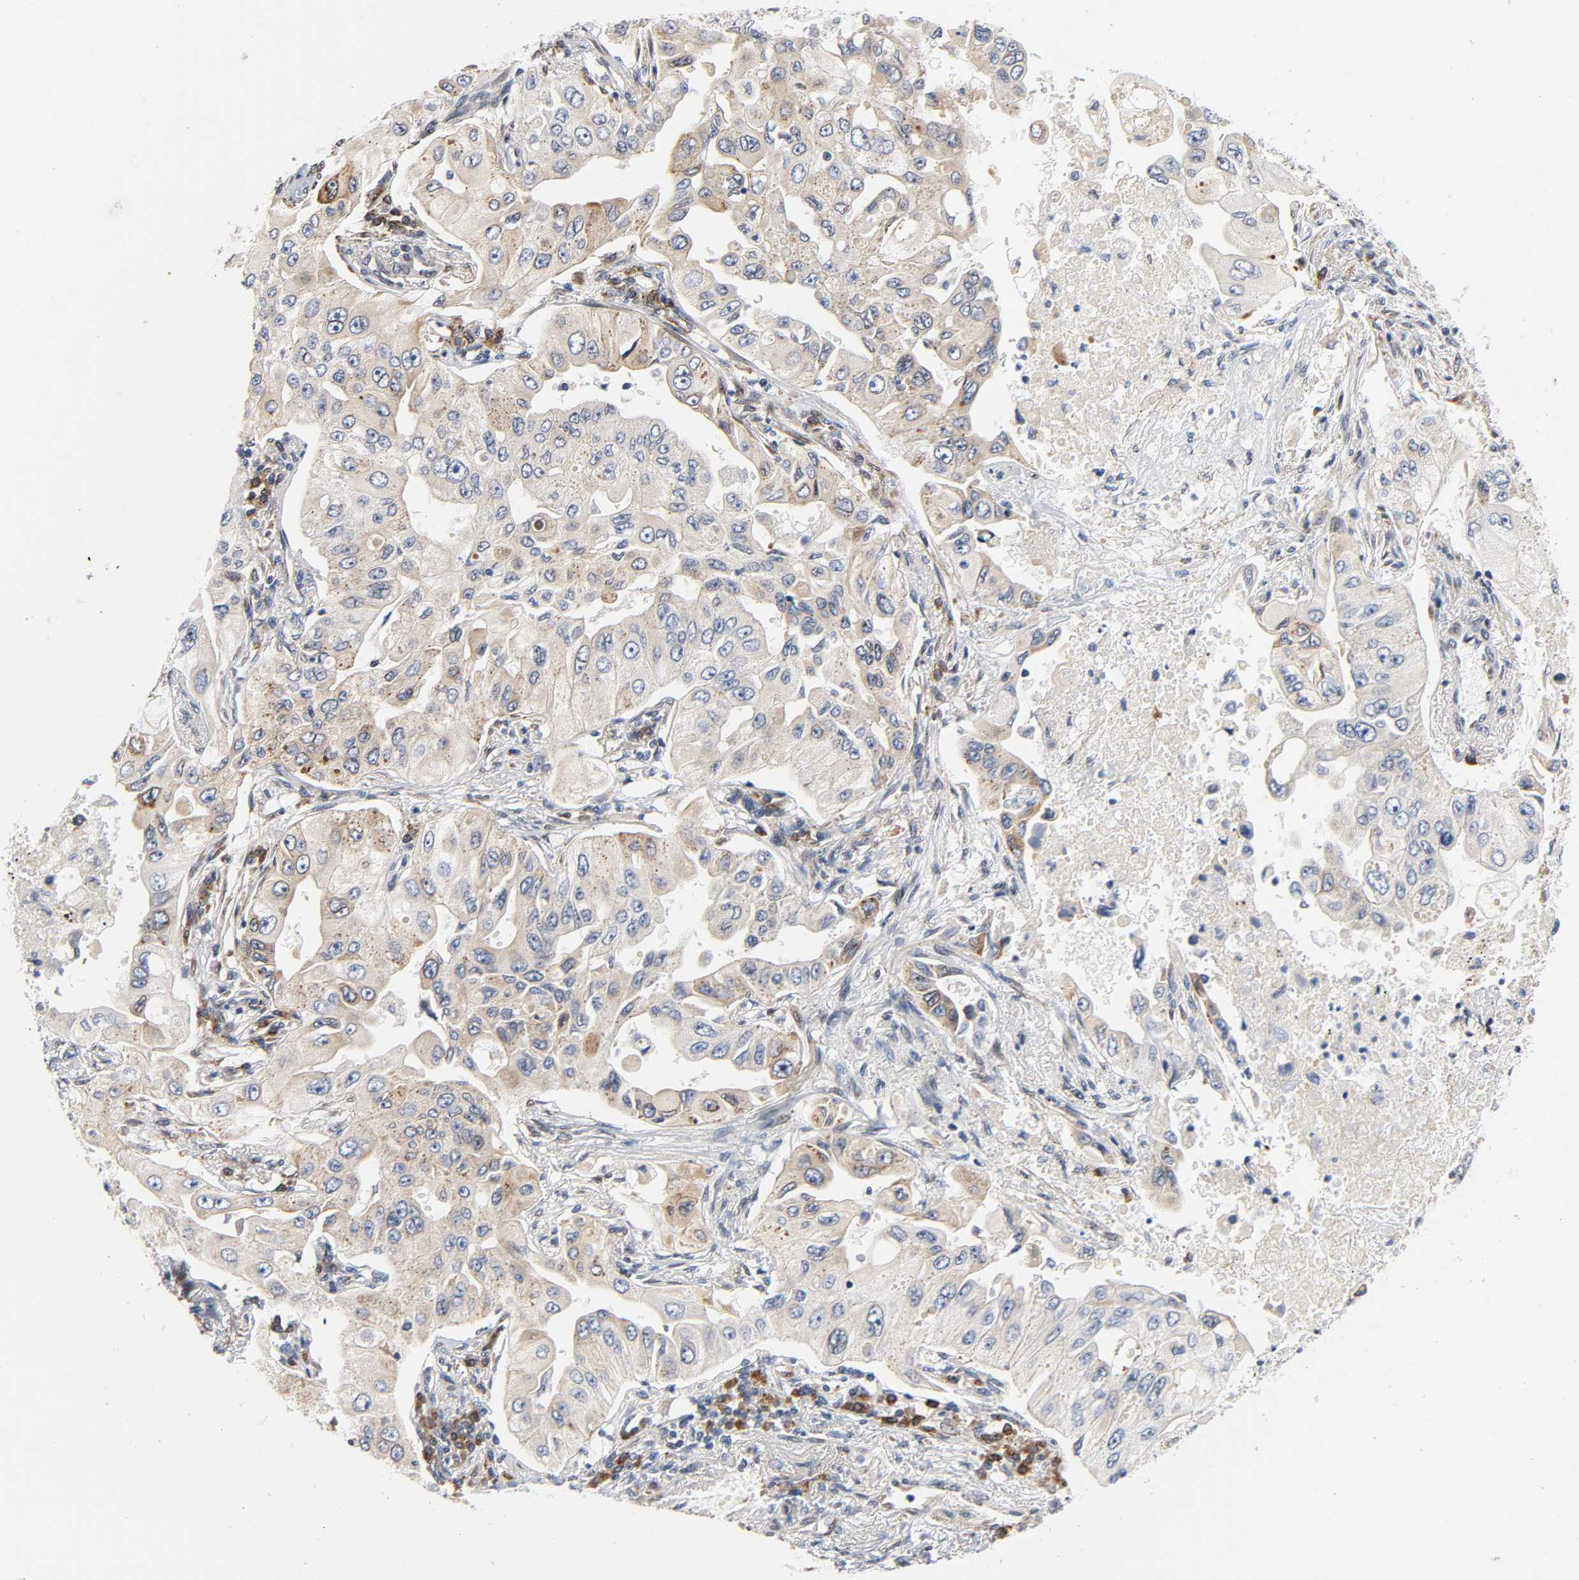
{"staining": {"intensity": "moderate", "quantity": "25%-75%", "location": "cytoplasmic/membranous"}, "tissue": "lung cancer", "cell_type": "Tumor cells", "image_type": "cancer", "snomed": [{"axis": "morphology", "description": "Adenocarcinoma, NOS"}, {"axis": "topography", "description": "Lung"}], "caption": "Immunohistochemistry staining of lung cancer, which reveals medium levels of moderate cytoplasmic/membranous expression in about 25%-75% of tumor cells indicating moderate cytoplasmic/membranous protein expression. The staining was performed using DAB (brown) for protein detection and nuclei were counterstained in hematoxylin (blue).", "gene": "ASB6", "patient": {"sex": "male", "age": 84}}